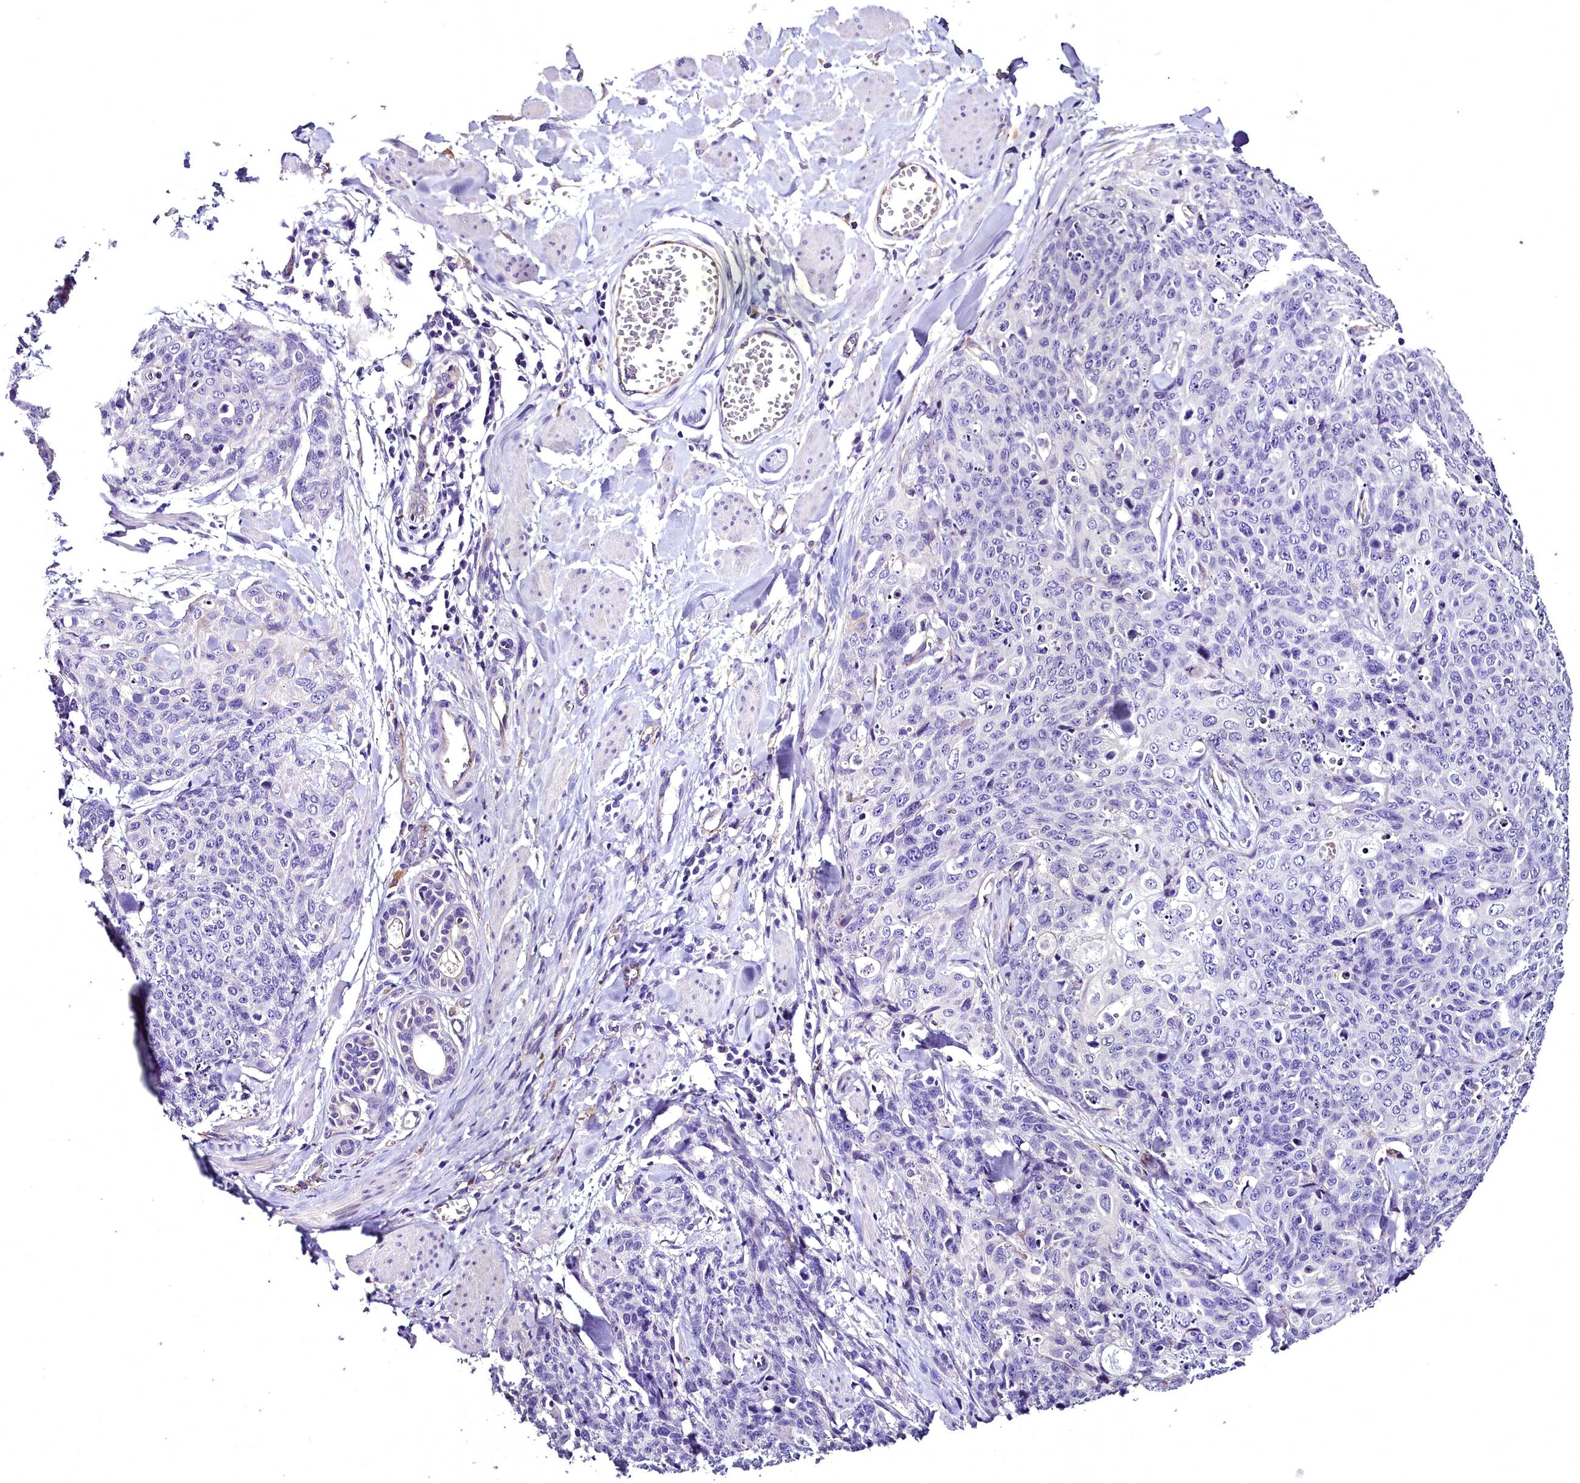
{"staining": {"intensity": "negative", "quantity": "none", "location": "none"}, "tissue": "skin cancer", "cell_type": "Tumor cells", "image_type": "cancer", "snomed": [{"axis": "morphology", "description": "Squamous cell carcinoma, NOS"}, {"axis": "topography", "description": "Skin"}, {"axis": "topography", "description": "Vulva"}], "caption": "A micrograph of human skin cancer is negative for staining in tumor cells.", "gene": "MS4A18", "patient": {"sex": "female", "age": 85}}